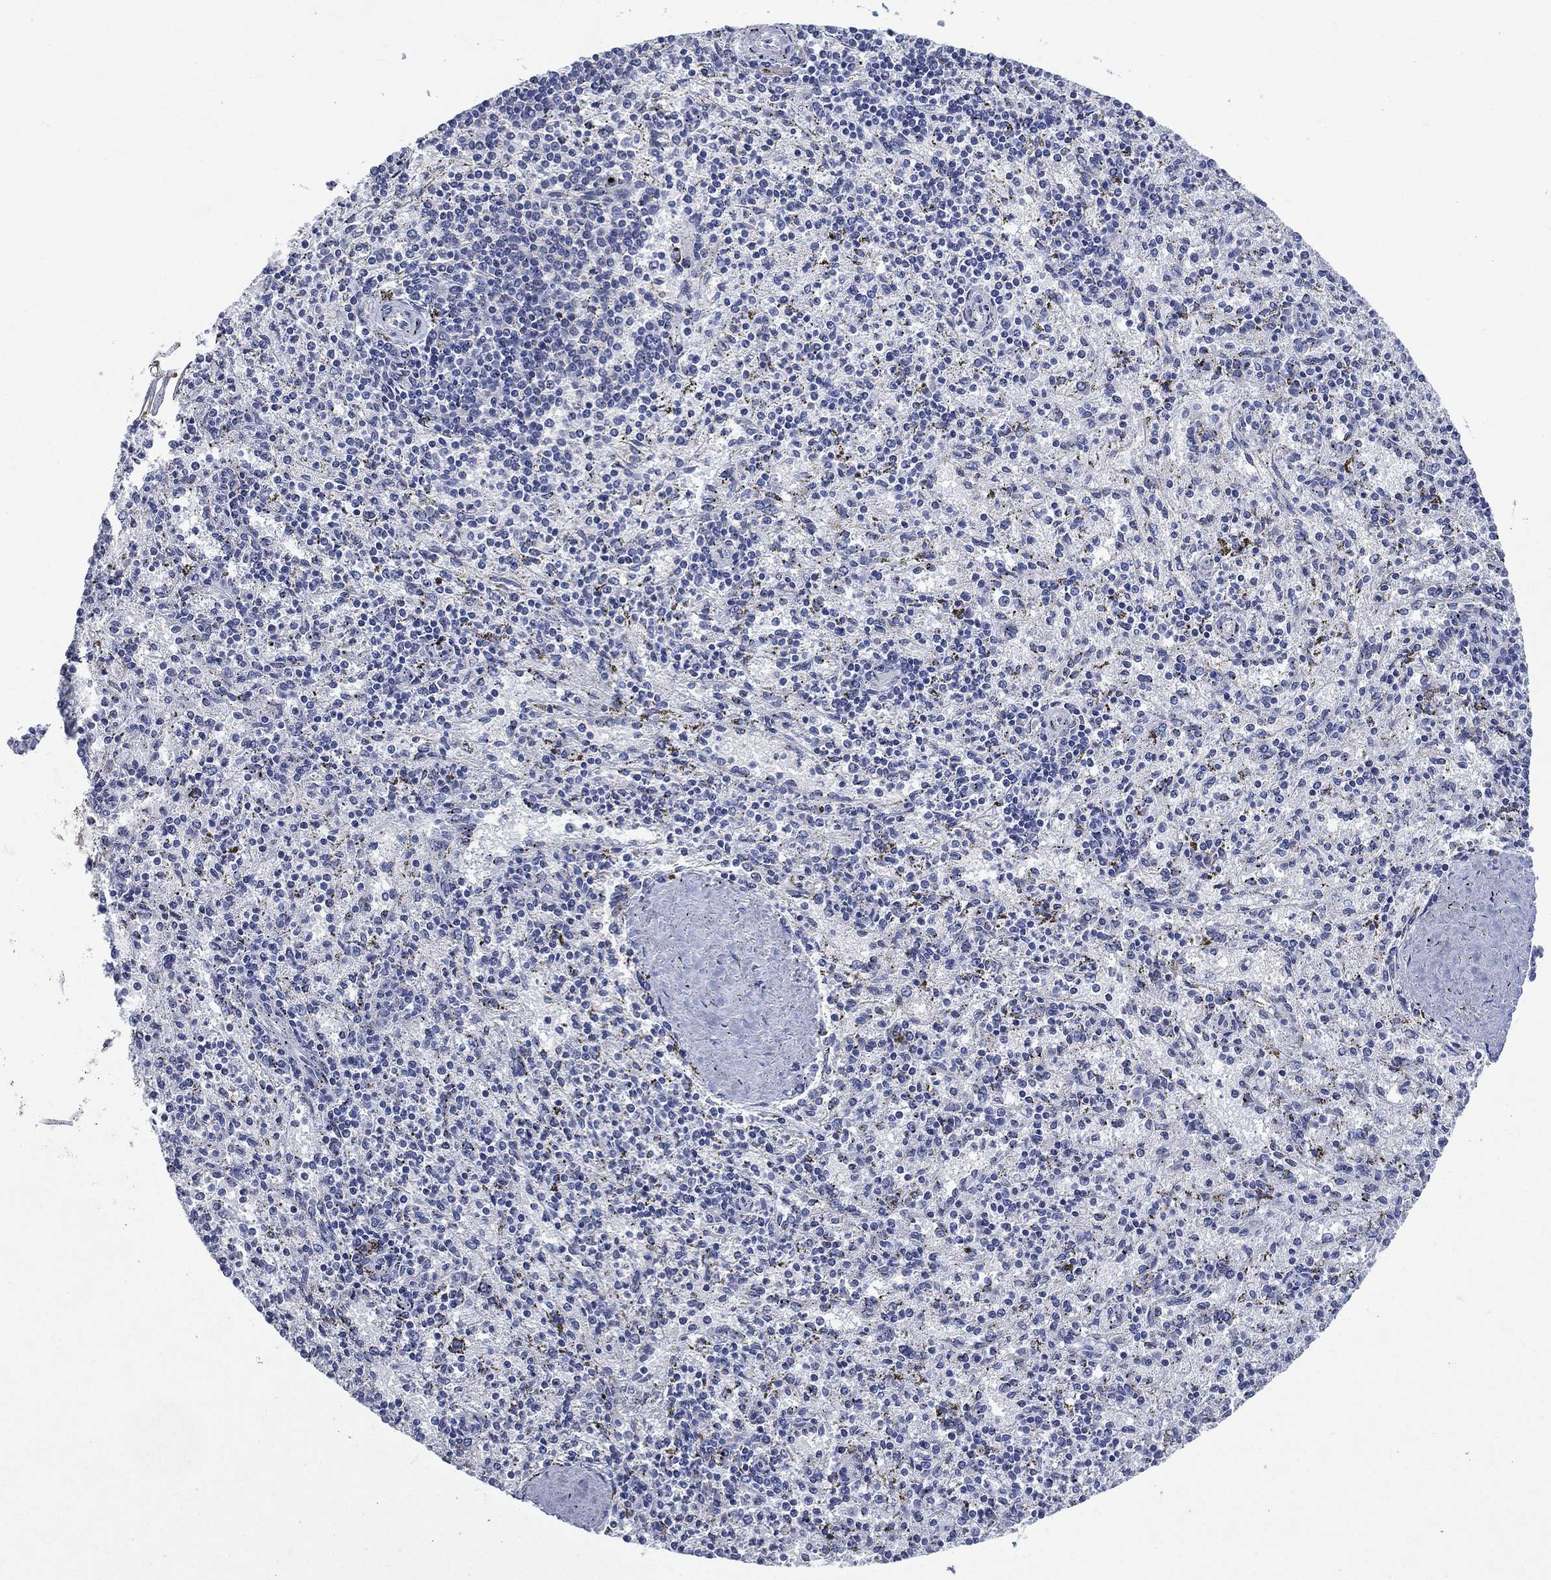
{"staining": {"intensity": "negative", "quantity": "none", "location": "none"}, "tissue": "spleen", "cell_type": "Cells in red pulp", "image_type": "normal", "snomed": [{"axis": "morphology", "description": "Normal tissue, NOS"}, {"axis": "topography", "description": "Spleen"}], "caption": "A high-resolution photomicrograph shows immunohistochemistry (IHC) staining of benign spleen, which shows no significant positivity in cells in red pulp.", "gene": "KRT35", "patient": {"sex": "female", "age": 37}}